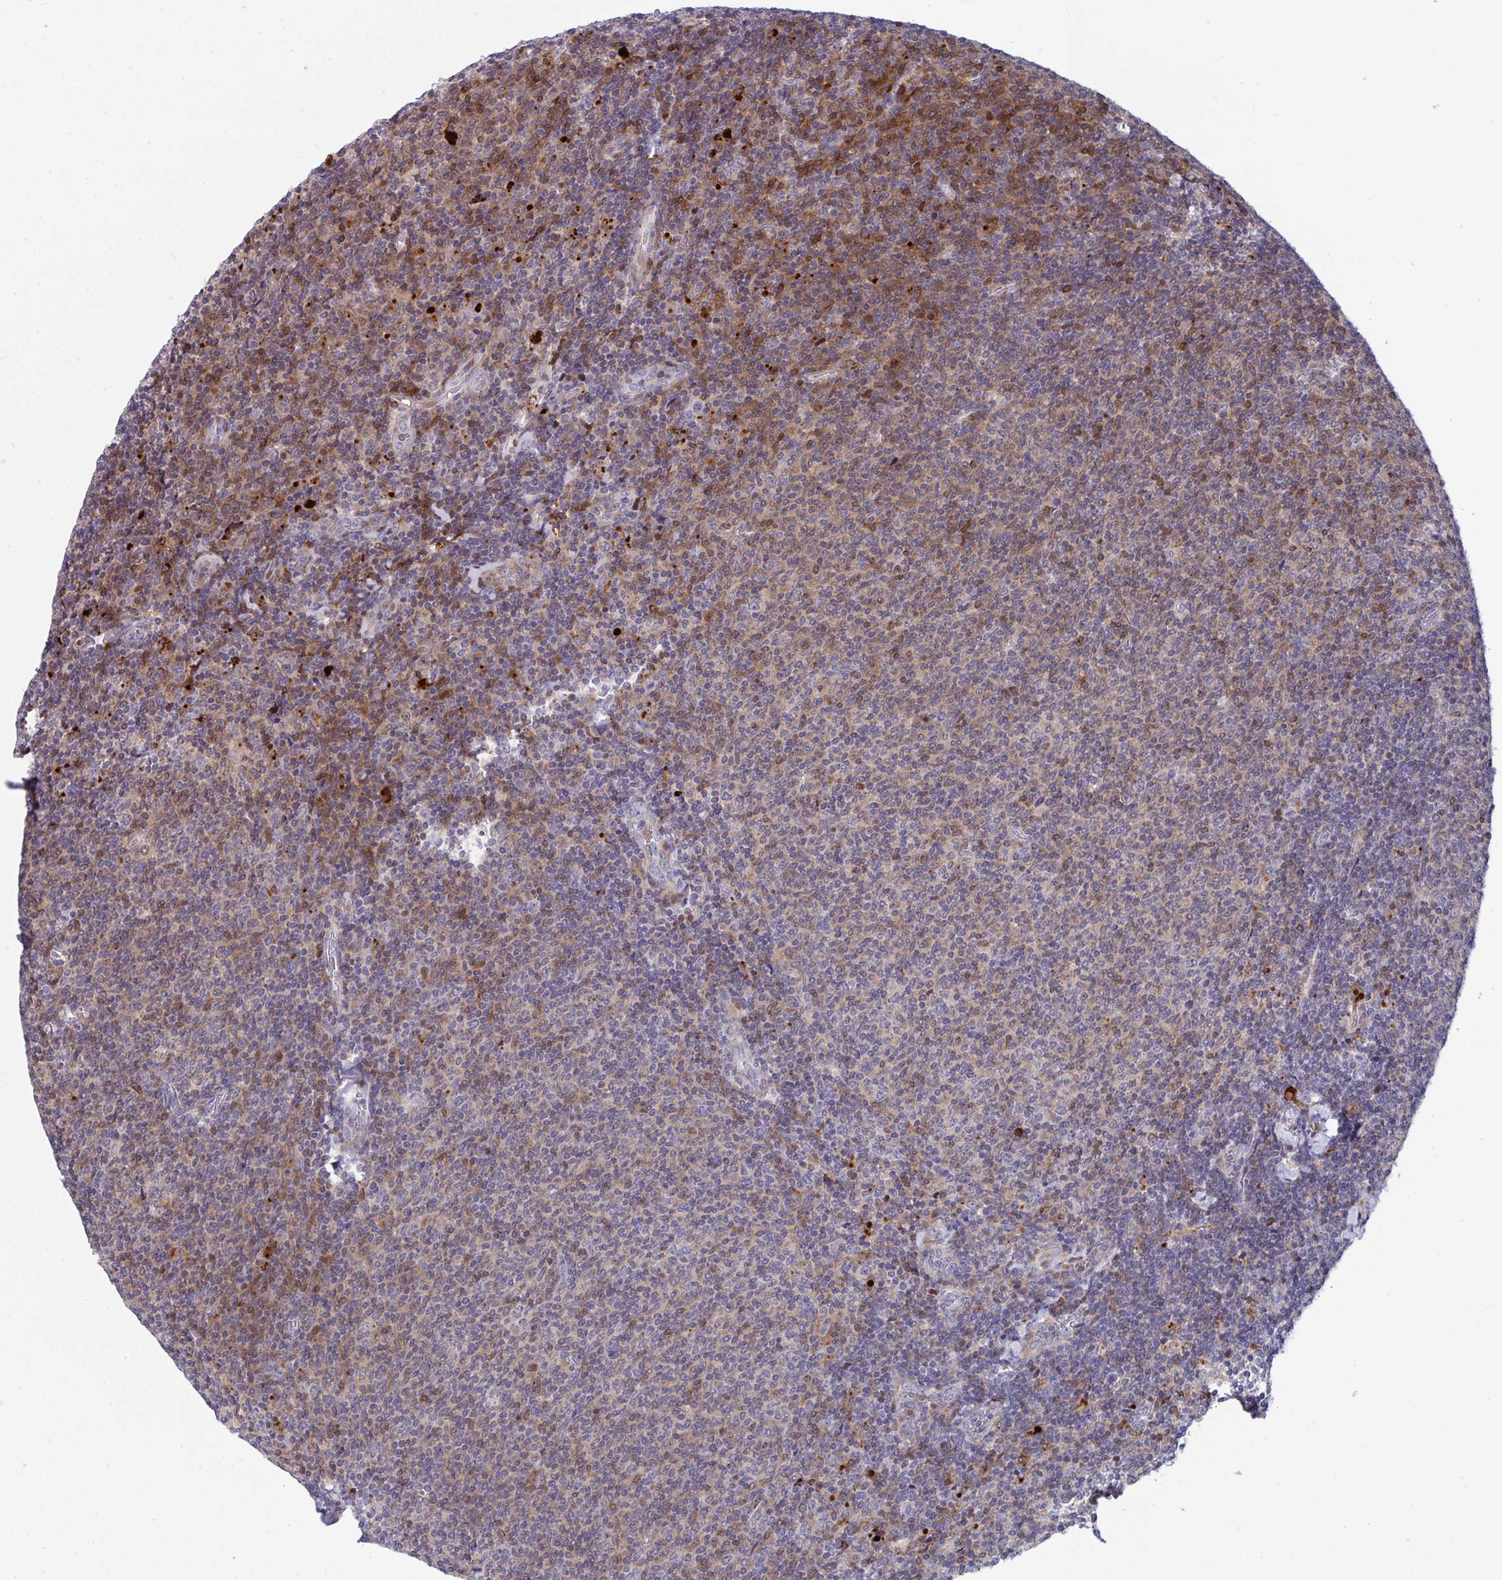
{"staining": {"intensity": "moderate", "quantity": "25%-75%", "location": "cytoplasmic/membranous"}, "tissue": "lymphoma", "cell_type": "Tumor cells", "image_type": "cancer", "snomed": [{"axis": "morphology", "description": "Malignant lymphoma, non-Hodgkin's type, Low grade"}, {"axis": "topography", "description": "Lymph node"}], "caption": "Moderate cytoplasmic/membranous protein expression is seen in approximately 25%-75% of tumor cells in lymphoma. The protein is stained brown, and the nuclei are stained in blue (DAB IHC with brightfield microscopy, high magnification).", "gene": "AOC2", "patient": {"sex": "male", "age": 52}}